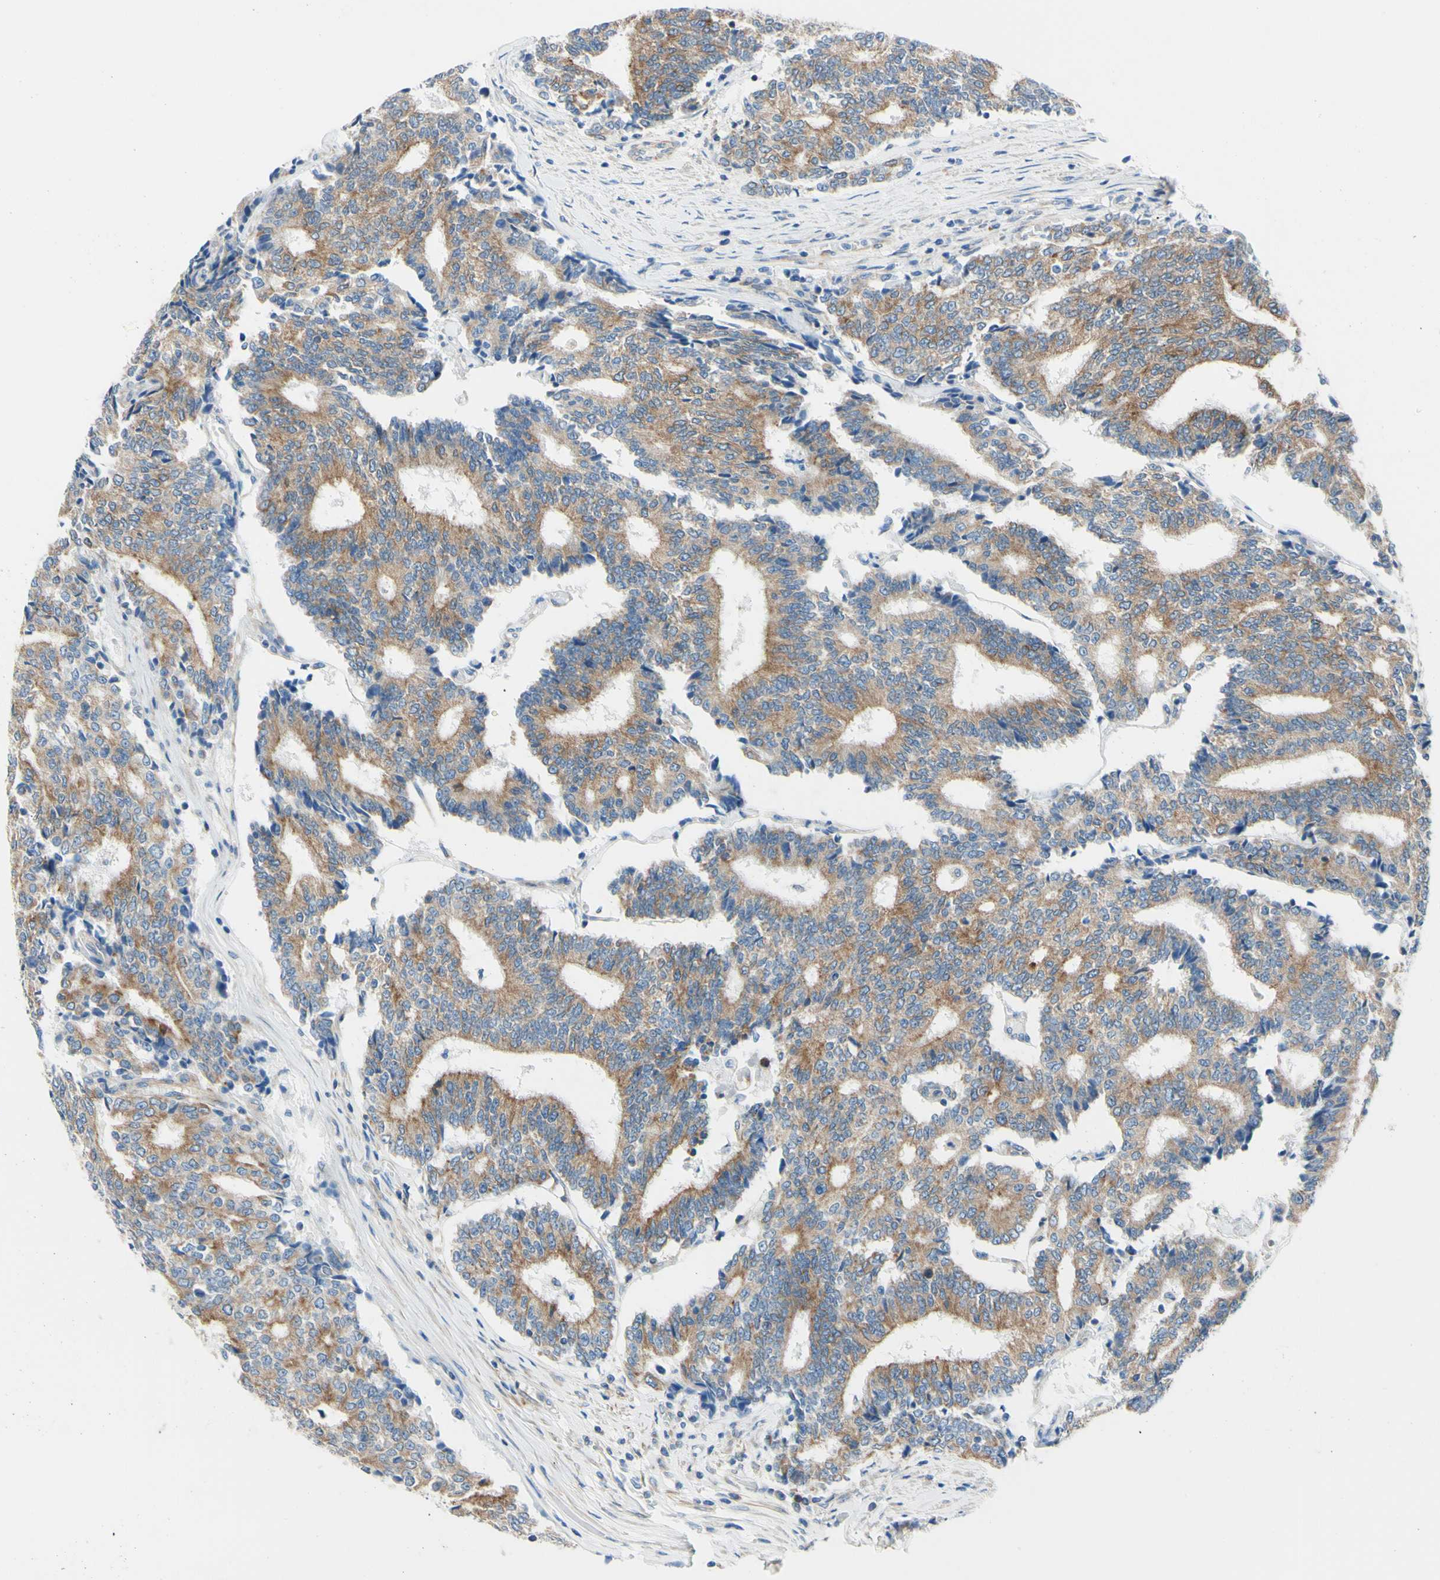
{"staining": {"intensity": "weak", "quantity": ">75%", "location": "cytoplasmic/membranous"}, "tissue": "prostate cancer", "cell_type": "Tumor cells", "image_type": "cancer", "snomed": [{"axis": "morphology", "description": "Normal tissue, NOS"}, {"axis": "morphology", "description": "Adenocarcinoma, High grade"}, {"axis": "topography", "description": "Prostate"}, {"axis": "topography", "description": "Seminal veicle"}], "caption": "Immunohistochemistry (IHC) micrograph of neoplastic tissue: human prostate cancer (high-grade adenocarcinoma) stained using immunohistochemistry (IHC) reveals low levels of weak protein expression localized specifically in the cytoplasmic/membranous of tumor cells, appearing as a cytoplasmic/membranous brown color.", "gene": "RETREG2", "patient": {"sex": "male", "age": 55}}